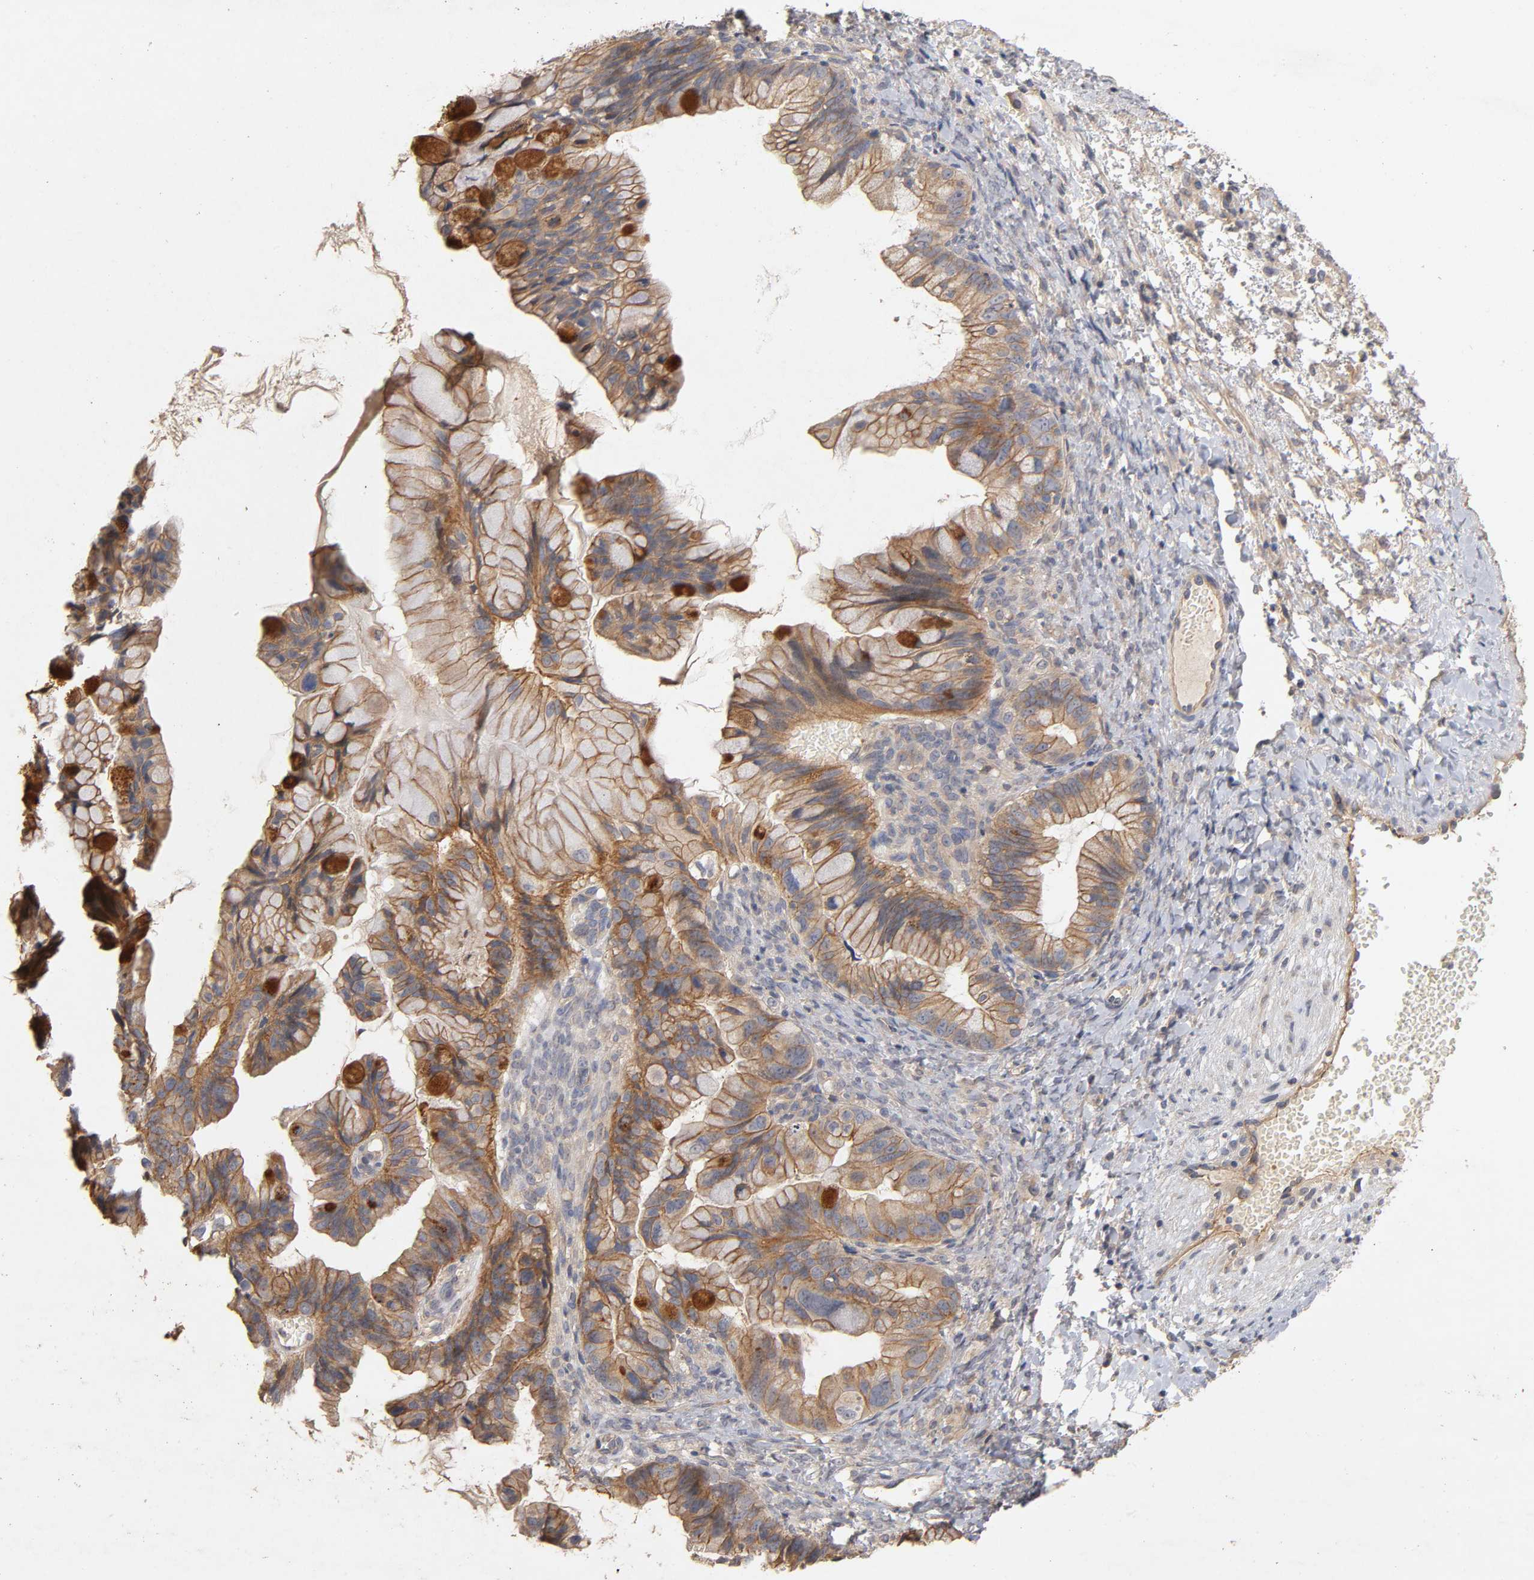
{"staining": {"intensity": "moderate", "quantity": ">75%", "location": "cytoplasmic/membranous"}, "tissue": "ovarian cancer", "cell_type": "Tumor cells", "image_type": "cancer", "snomed": [{"axis": "morphology", "description": "Cystadenocarcinoma, mucinous, NOS"}, {"axis": "topography", "description": "Ovary"}], "caption": "Immunohistochemical staining of human ovarian cancer shows medium levels of moderate cytoplasmic/membranous protein staining in approximately >75% of tumor cells.", "gene": "PDZD11", "patient": {"sex": "female", "age": 36}}